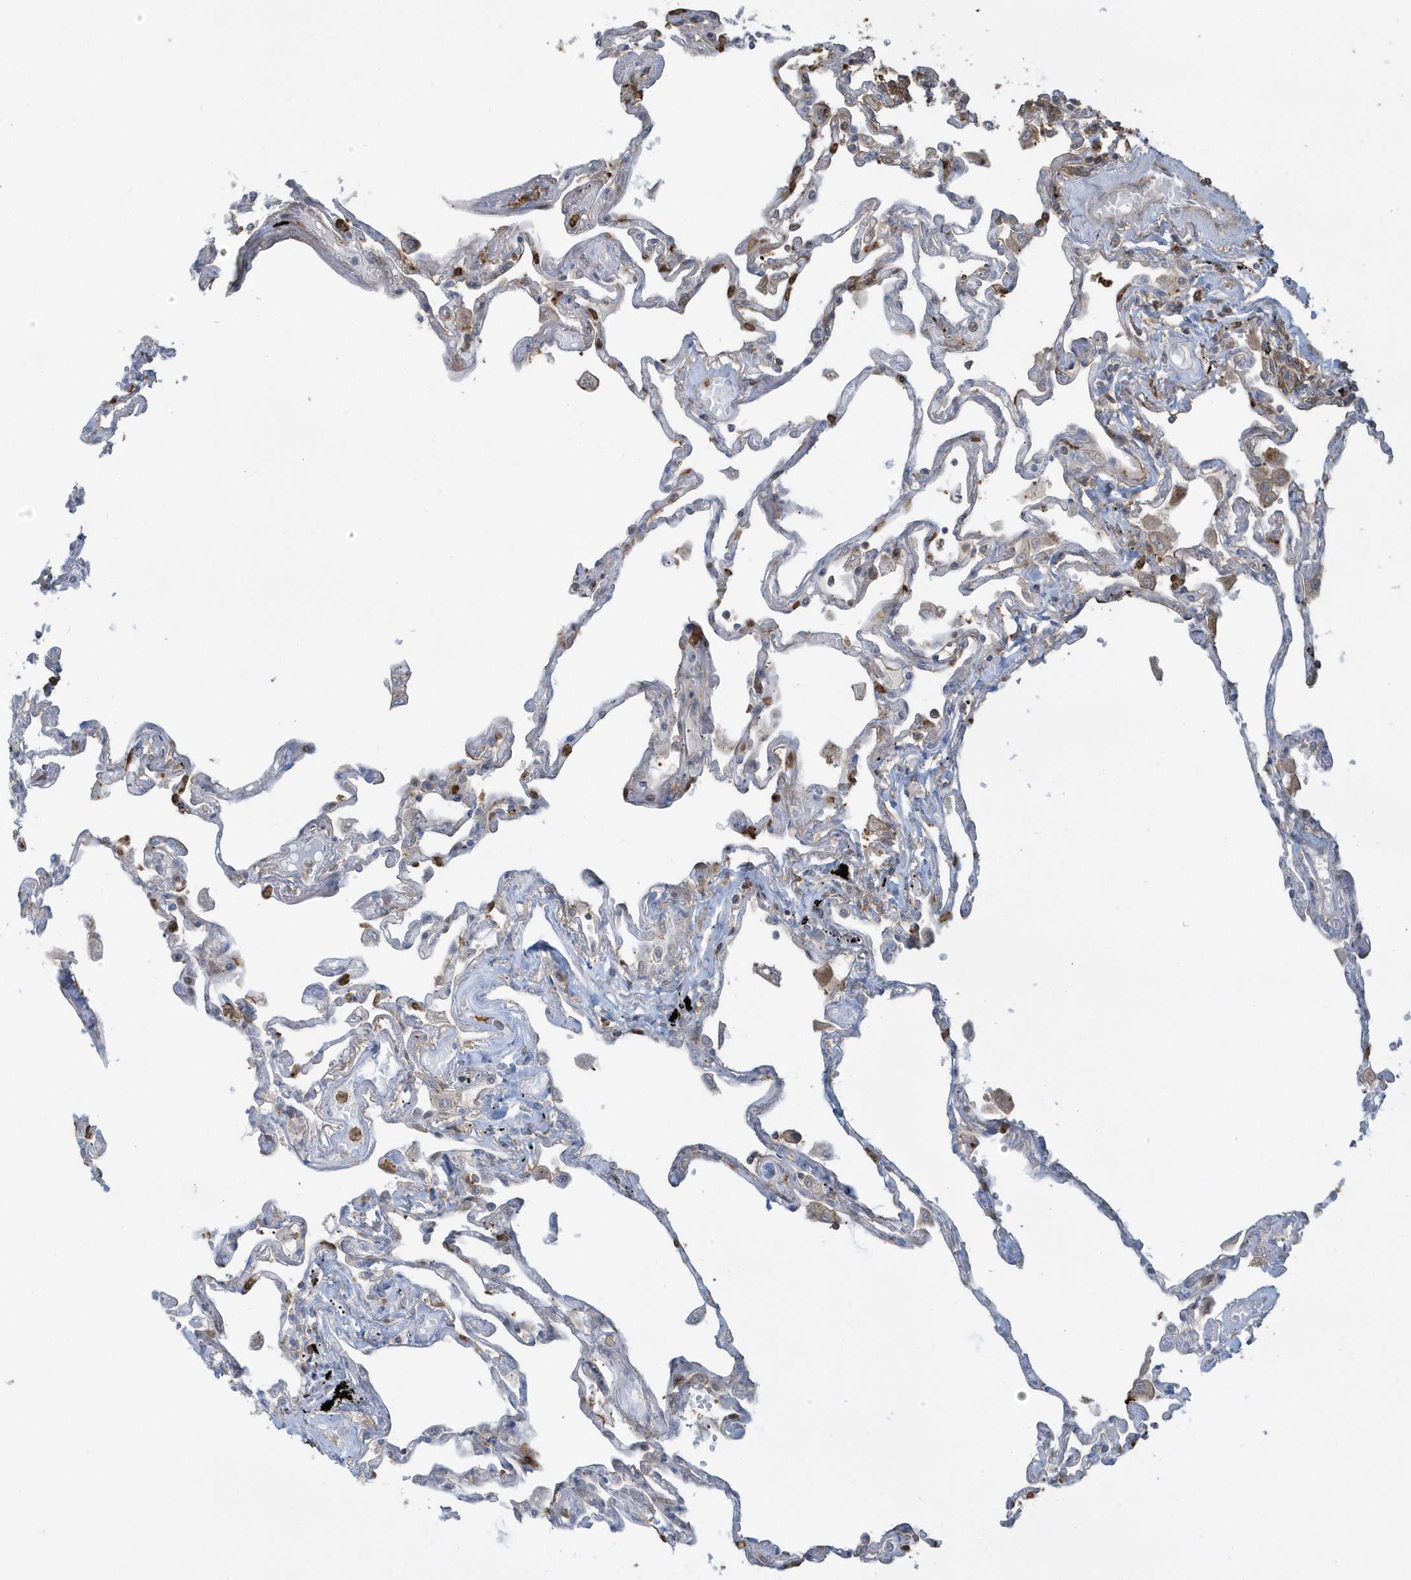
{"staining": {"intensity": "moderate", "quantity": "25%-75%", "location": "cytoplasmic/membranous"}, "tissue": "lung", "cell_type": "Alveolar cells", "image_type": "normal", "snomed": [{"axis": "morphology", "description": "Normal tissue, NOS"}, {"axis": "topography", "description": "Lung"}], "caption": "This image reveals immunohistochemistry (IHC) staining of unremarkable lung, with medium moderate cytoplasmic/membranous staining in about 25%-75% of alveolar cells.", "gene": "CLCN6", "patient": {"sex": "female", "age": 67}}